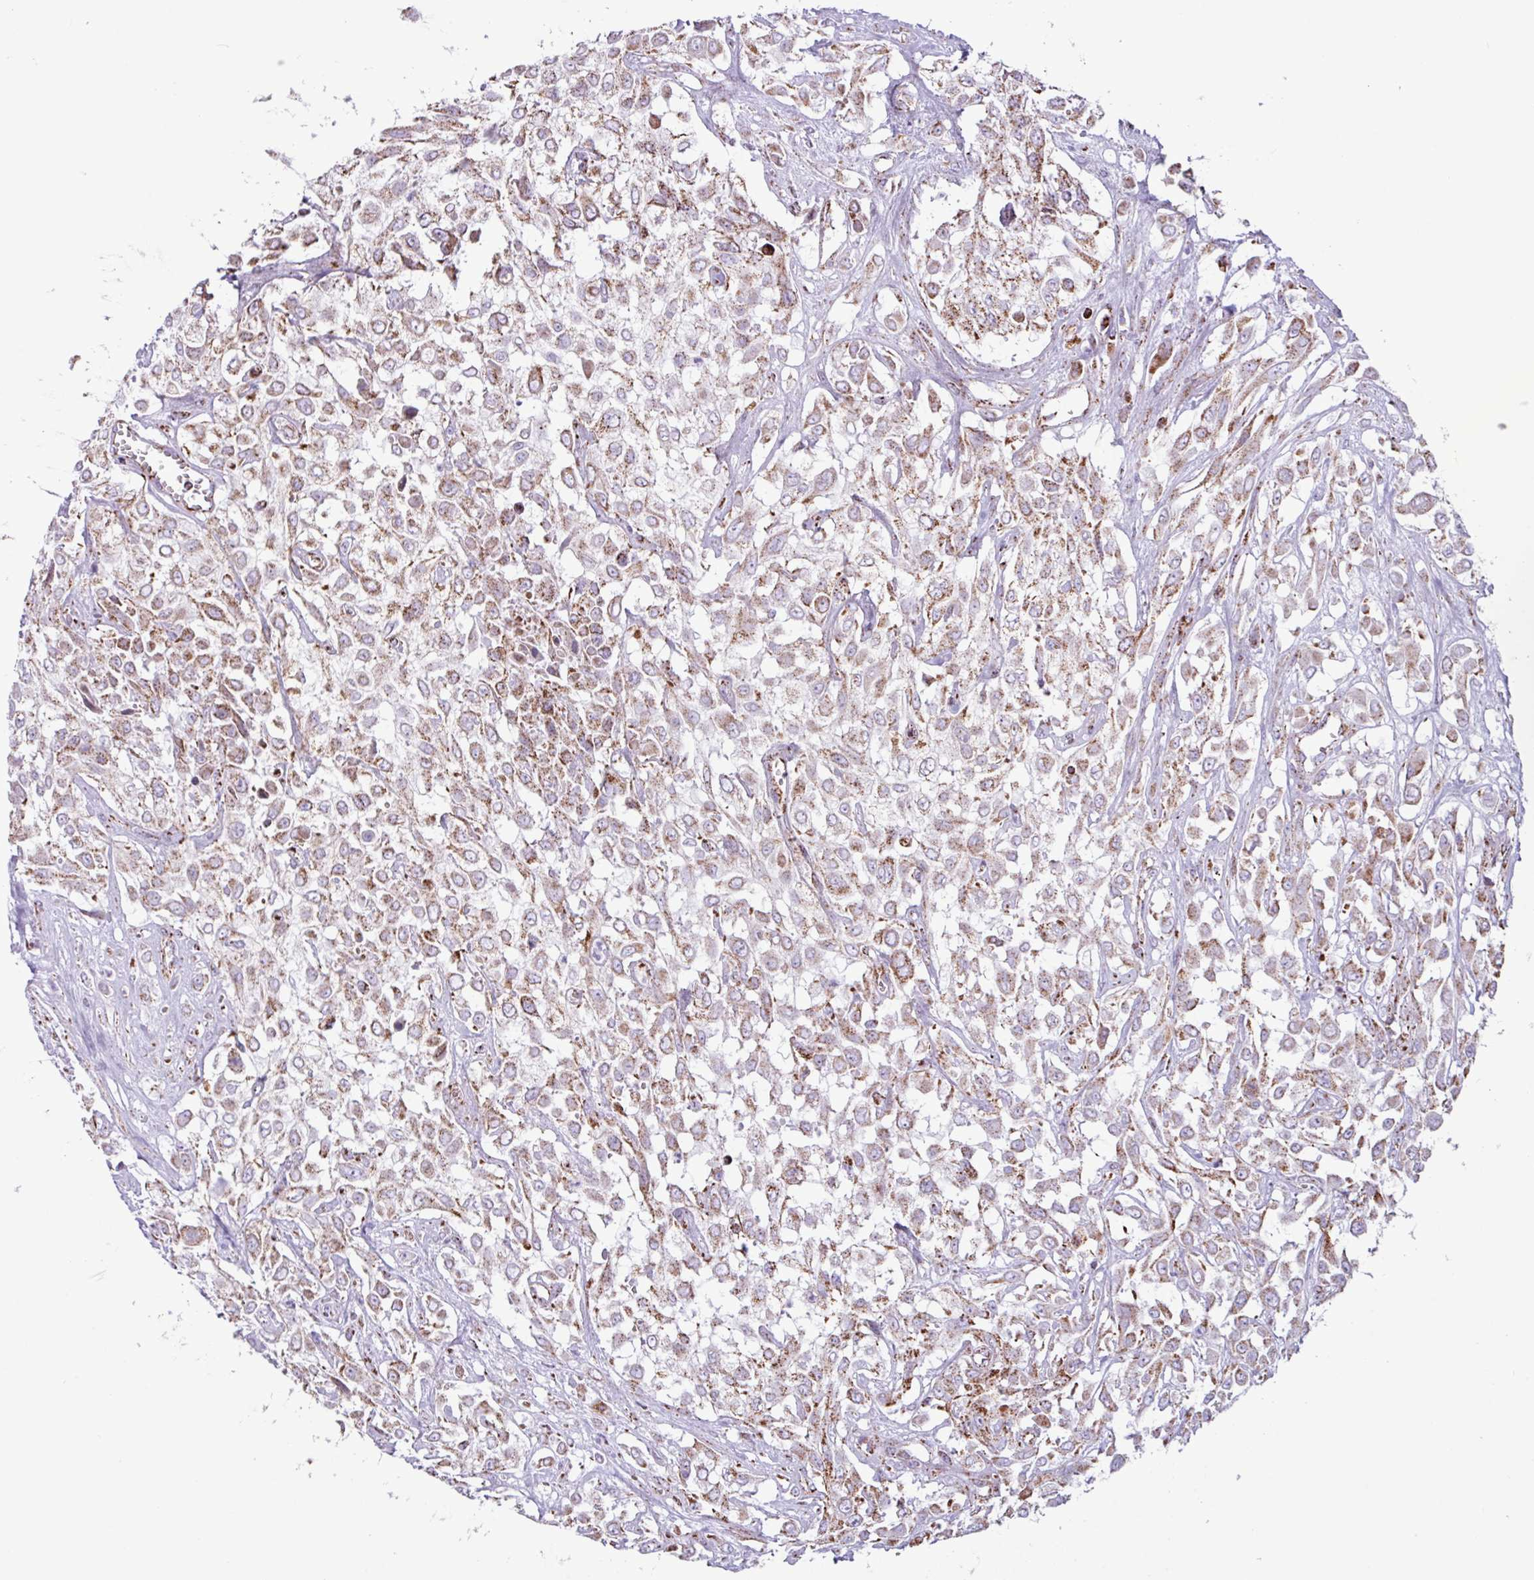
{"staining": {"intensity": "moderate", "quantity": ">75%", "location": "cytoplasmic/membranous"}, "tissue": "urothelial cancer", "cell_type": "Tumor cells", "image_type": "cancer", "snomed": [{"axis": "morphology", "description": "Urothelial carcinoma, High grade"}, {"axis": "topography", "description": "Urinary bladder"}], "caption": "Protein staining of urothelial cancer tissue demonstrates moderate cytoplasmic/membranous staining in approximately >75% of tumor cells. Ihc stains the protein of interest in brown and the nuclei are stained blue.", "gene": "RTL3", "patient": {"sex": "male", "age": 57}}